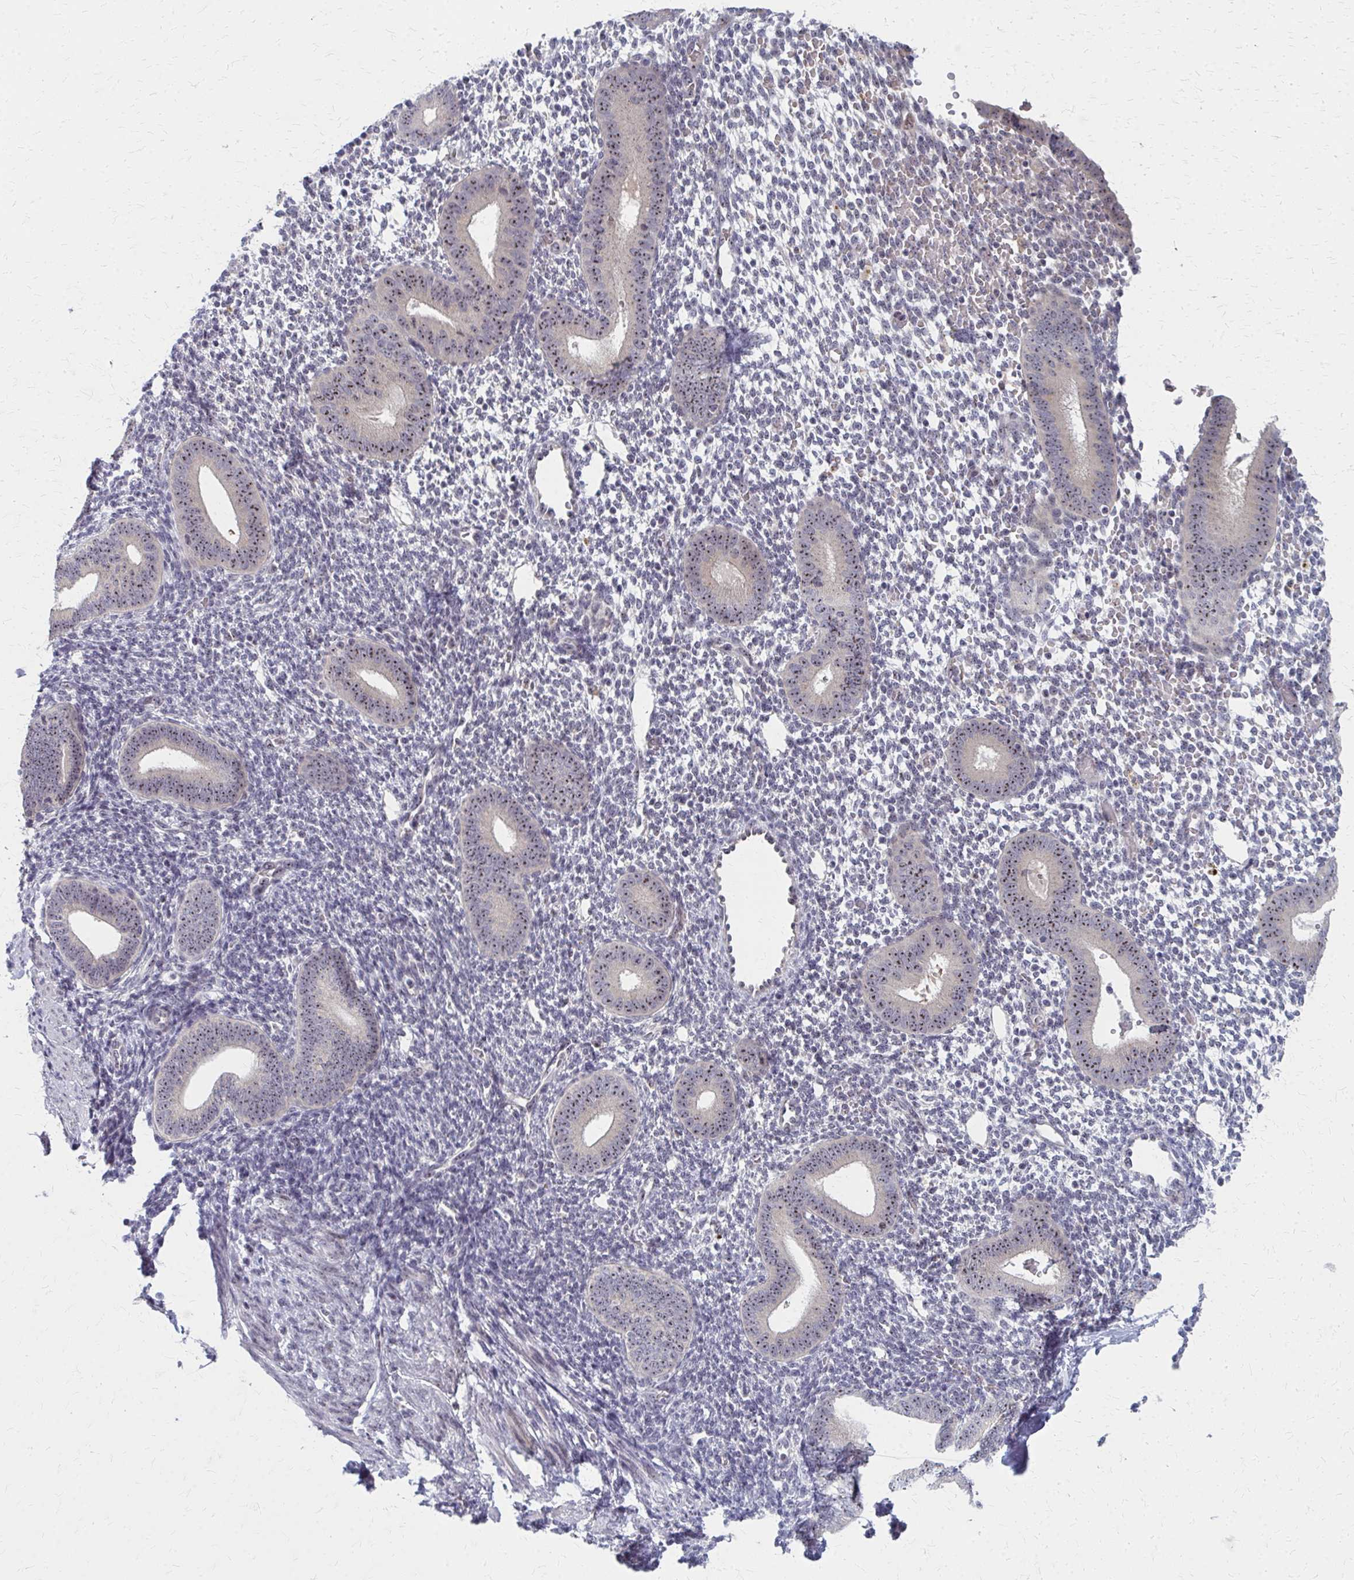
{"staining": {"intensity": "negative", "quantity": "none", "location": "none"}, "tissue": "endometrium", "cell_type": "Cells in endometrial stroma", "image_type": "normal", "snomed": [{"axis": "morphology", "description": "Normal tissue, NOS"}, {"axis": "topography", "description": "Endometrium"}], "caption": "There is no significant expression in cells in endometrial stroma of endometrium. Nuclei are stained in blue.", "gene": "NUDT16", "patient": {"sex": "female", "age": 40}}